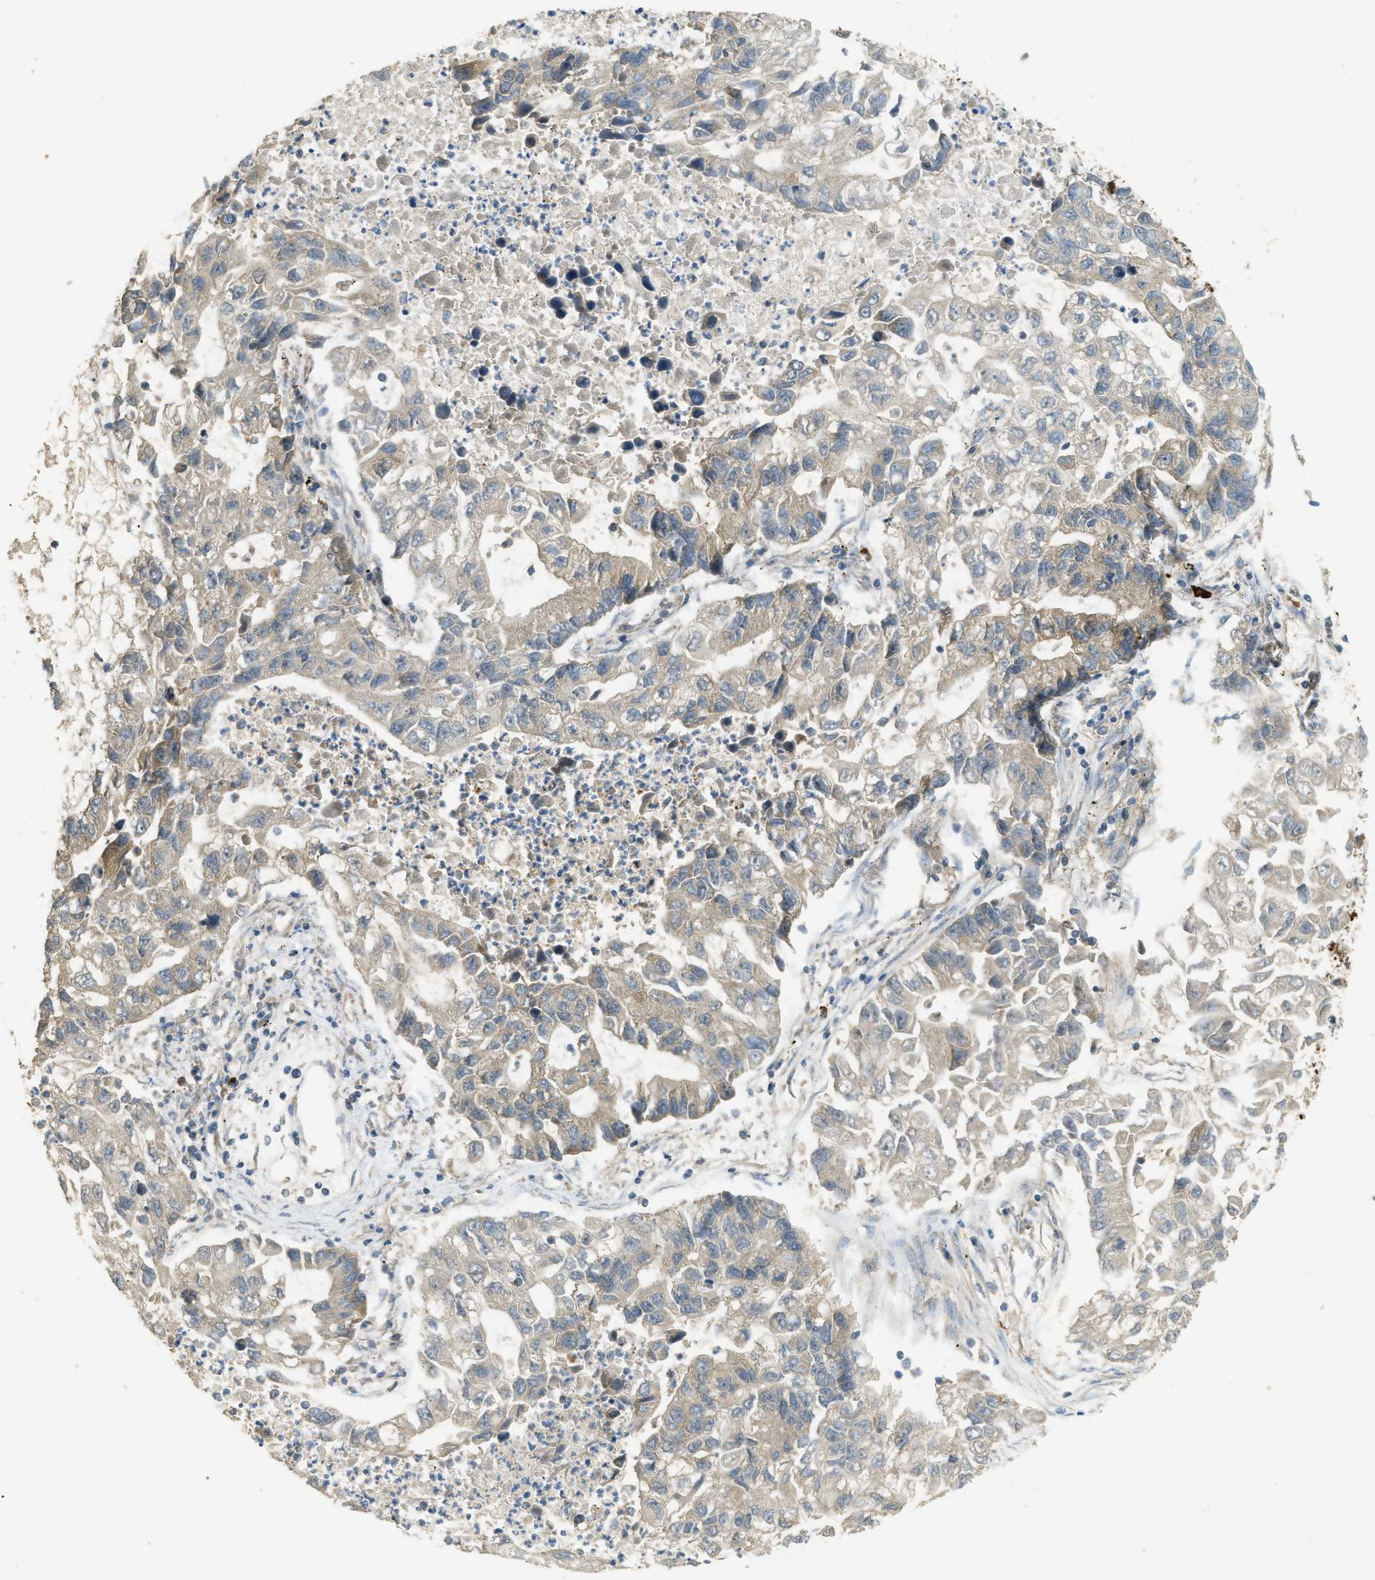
{"staining": {"intensity": "weak", "quantity": "<25%", "location": "cytoplasmic/membranous"}, "tissue": "lung cancer", "cell_type": "Tumor cells", "image_type": "cancer", "snomed": [{"axis": "morphology", "description": "Adenocarcinoma, NOS"}, {"axis": "topography", "description": "Lung"}], "caption": "Tumor cells show no significant staining in lung adenocarcinoma.", "gene": "IGF2BP2", "patient": {"sex": "female", "age": 51}}